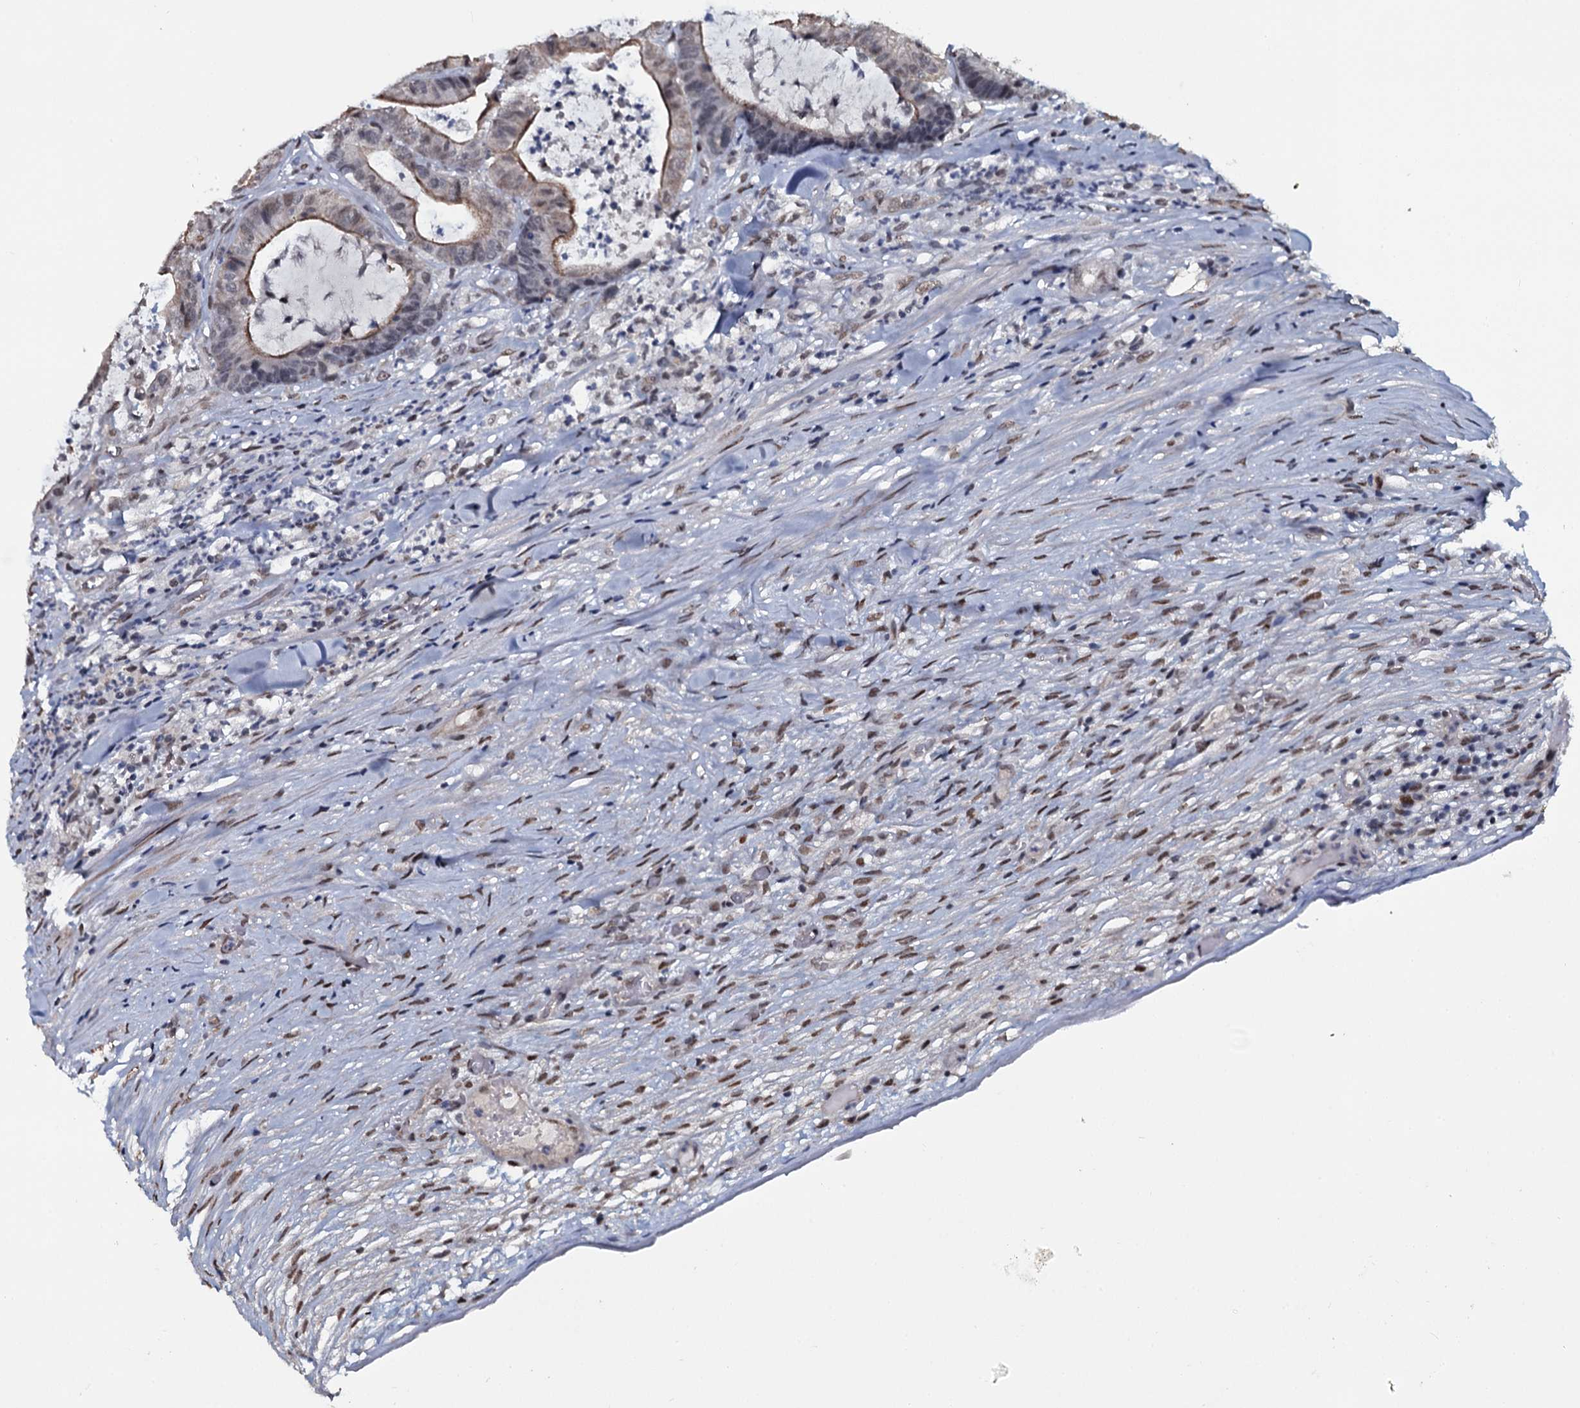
{"staining": {"intensity": "moderate", "quantity": "25%-75%", "location": "cytoplasmic/membranous"}, "tissue": "colorectal cancer", "cell_type": "Tumor cells", "image_type": "cancer", "snomed": [{"axis": "morphology", "description": "Adenocarcinoma, NOS"}, {"axis": "topography", "description": "Colon"}], "caption": "Colorectal cancer (adenocarcinoma) stained with a brown dye demonstrates moderate cytoplasmic/membranous positive expression in approximately 25%-75% of tumor cells.", "gene": "SH2D4B", "patient": {"sex": "female", "age": 84}}